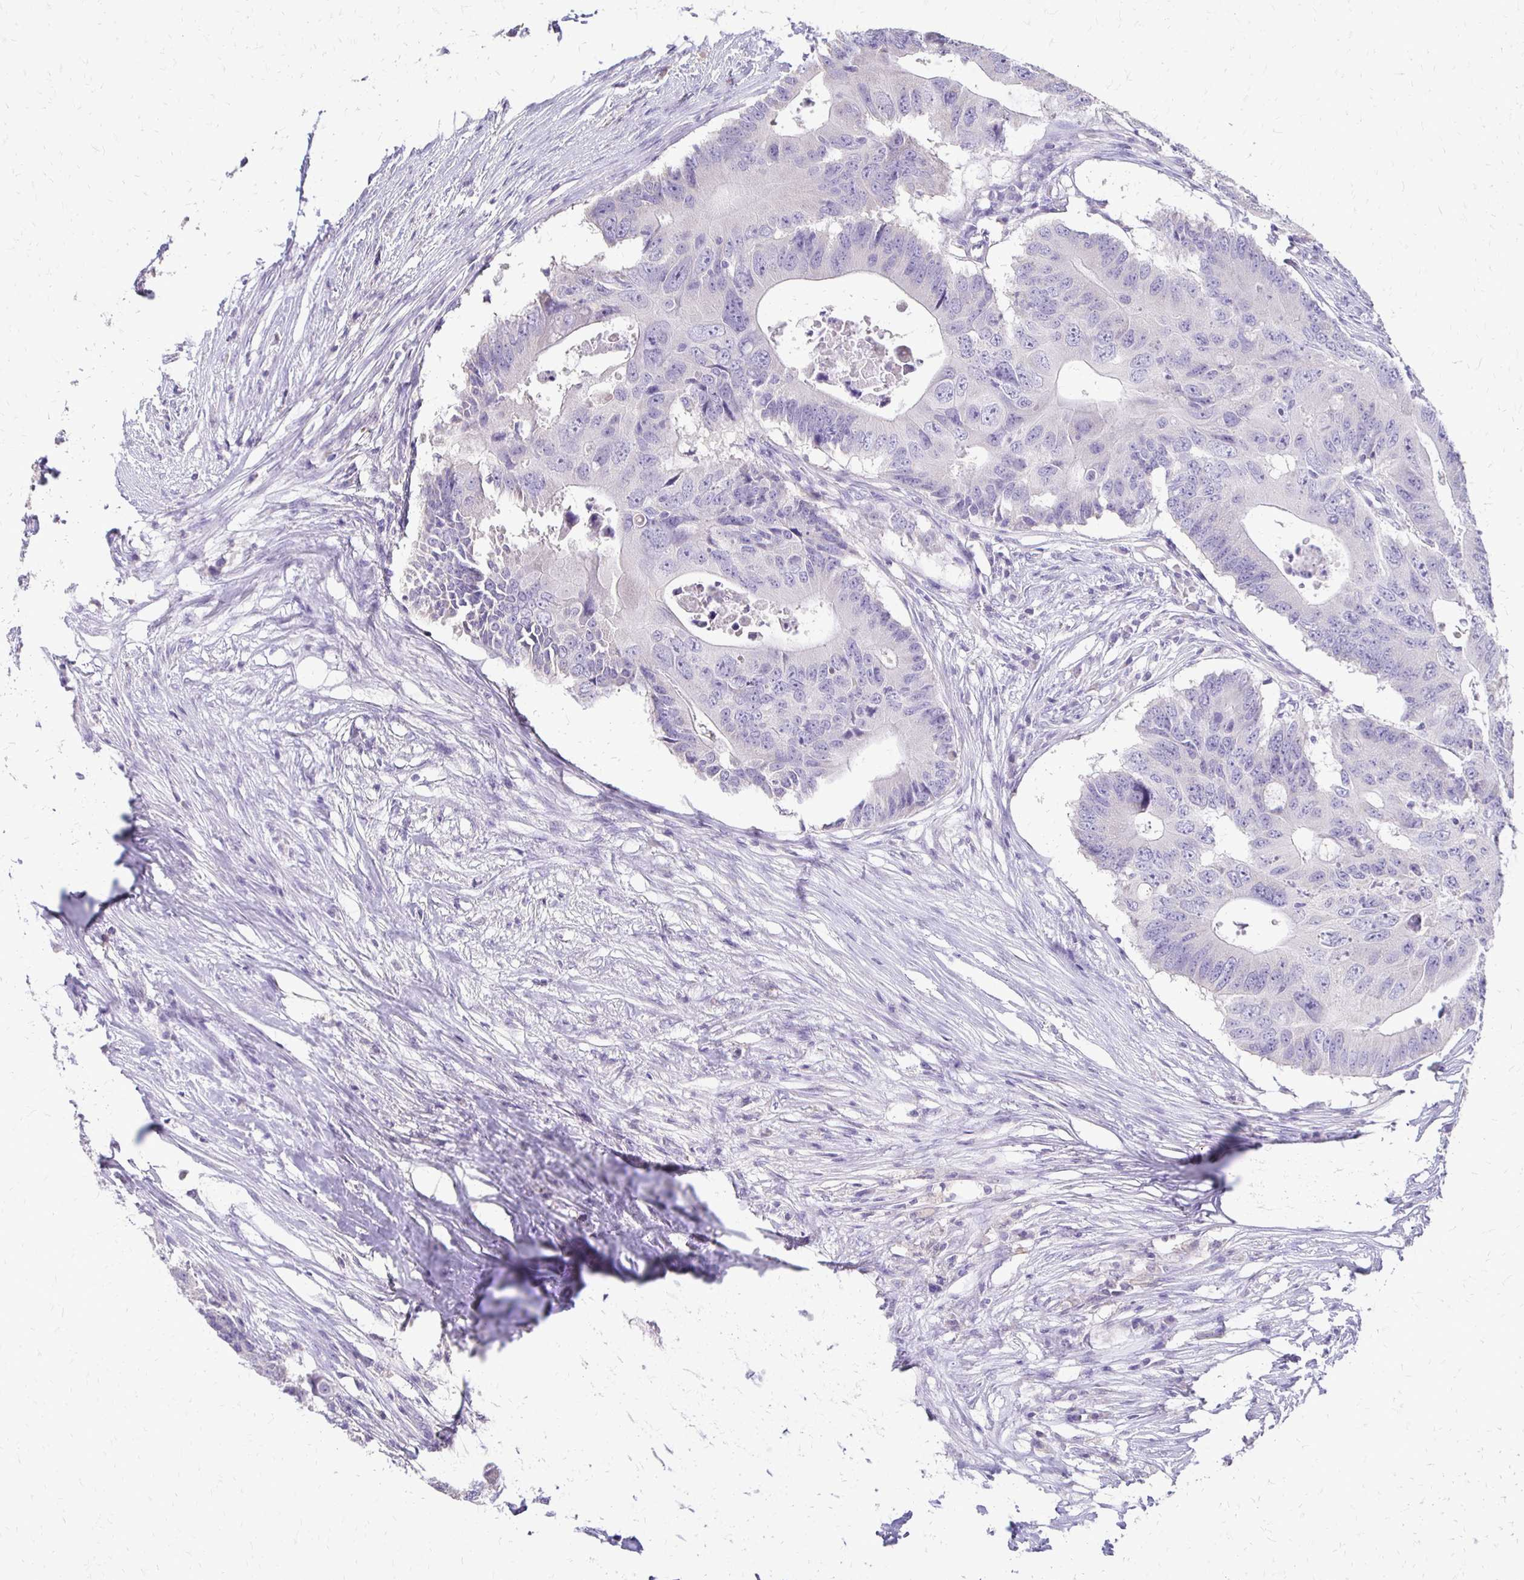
{"staining": {"intensity": "negative", "quantity": "none", "location": "none"}, "tissue": "colorectal cancer", "cell_type": "Tumor cells", "image_type": "cancer", "snomed": [{"axis": "morphology", "description": "Adenocarcinoma, NOS"}, {"axis": "topography", "description": "Colon"}], "caption": "Histopathology image shows no significant protein staining in tumor cells of colorectal cancer (adenocarcinoma). The staining is performed using DAB brown chromogen with nuclei counter-stained in using hematoxylin.", "gene": "ALPG", "patient": {"sex": "male", "age": 71}}